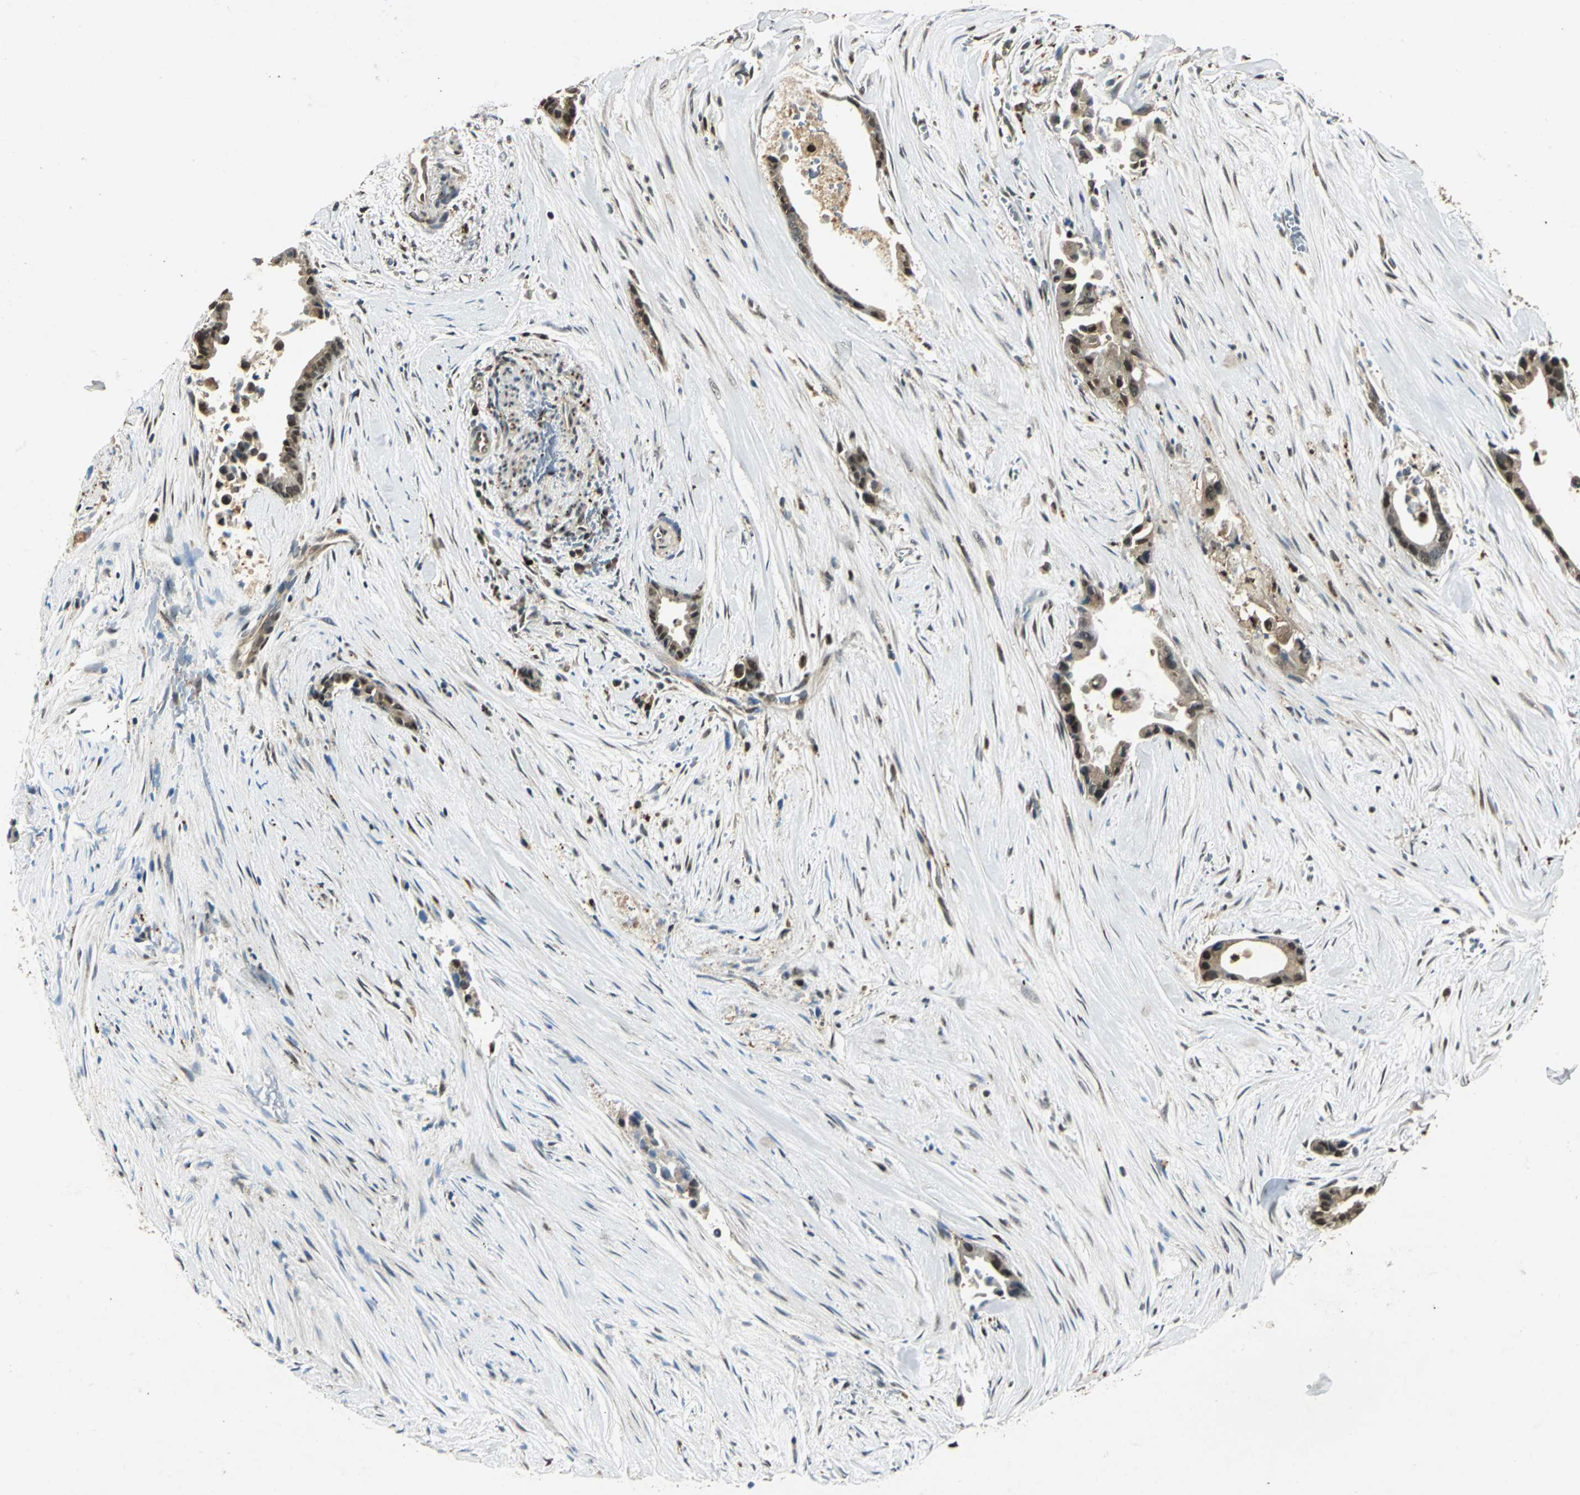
{"staining": {"intensity": "weak", "quantity": ">75%", "location": "cytoplasmic/membranous,nuclear"}, "tissue": "liver cancer", "cell_type": "Tumor cells", "image_type": "cancer", "snomed": [{"axis": "morphology", "description": "Cholangiocarcinoma"}, {"axis": "topography", "description": "Liver"}], "caption": "Liver cholangiocarcinoma was stained to show a protein in brown. There is low levels of weak cytoplasmic/membranous and nuclear staining in about >75% of tumor cells. (DAB = brown stain, brightfield microscopy at high magnification).", "gene": "PPP1R13L", "patient": {"sex": "female", "age": 55}}